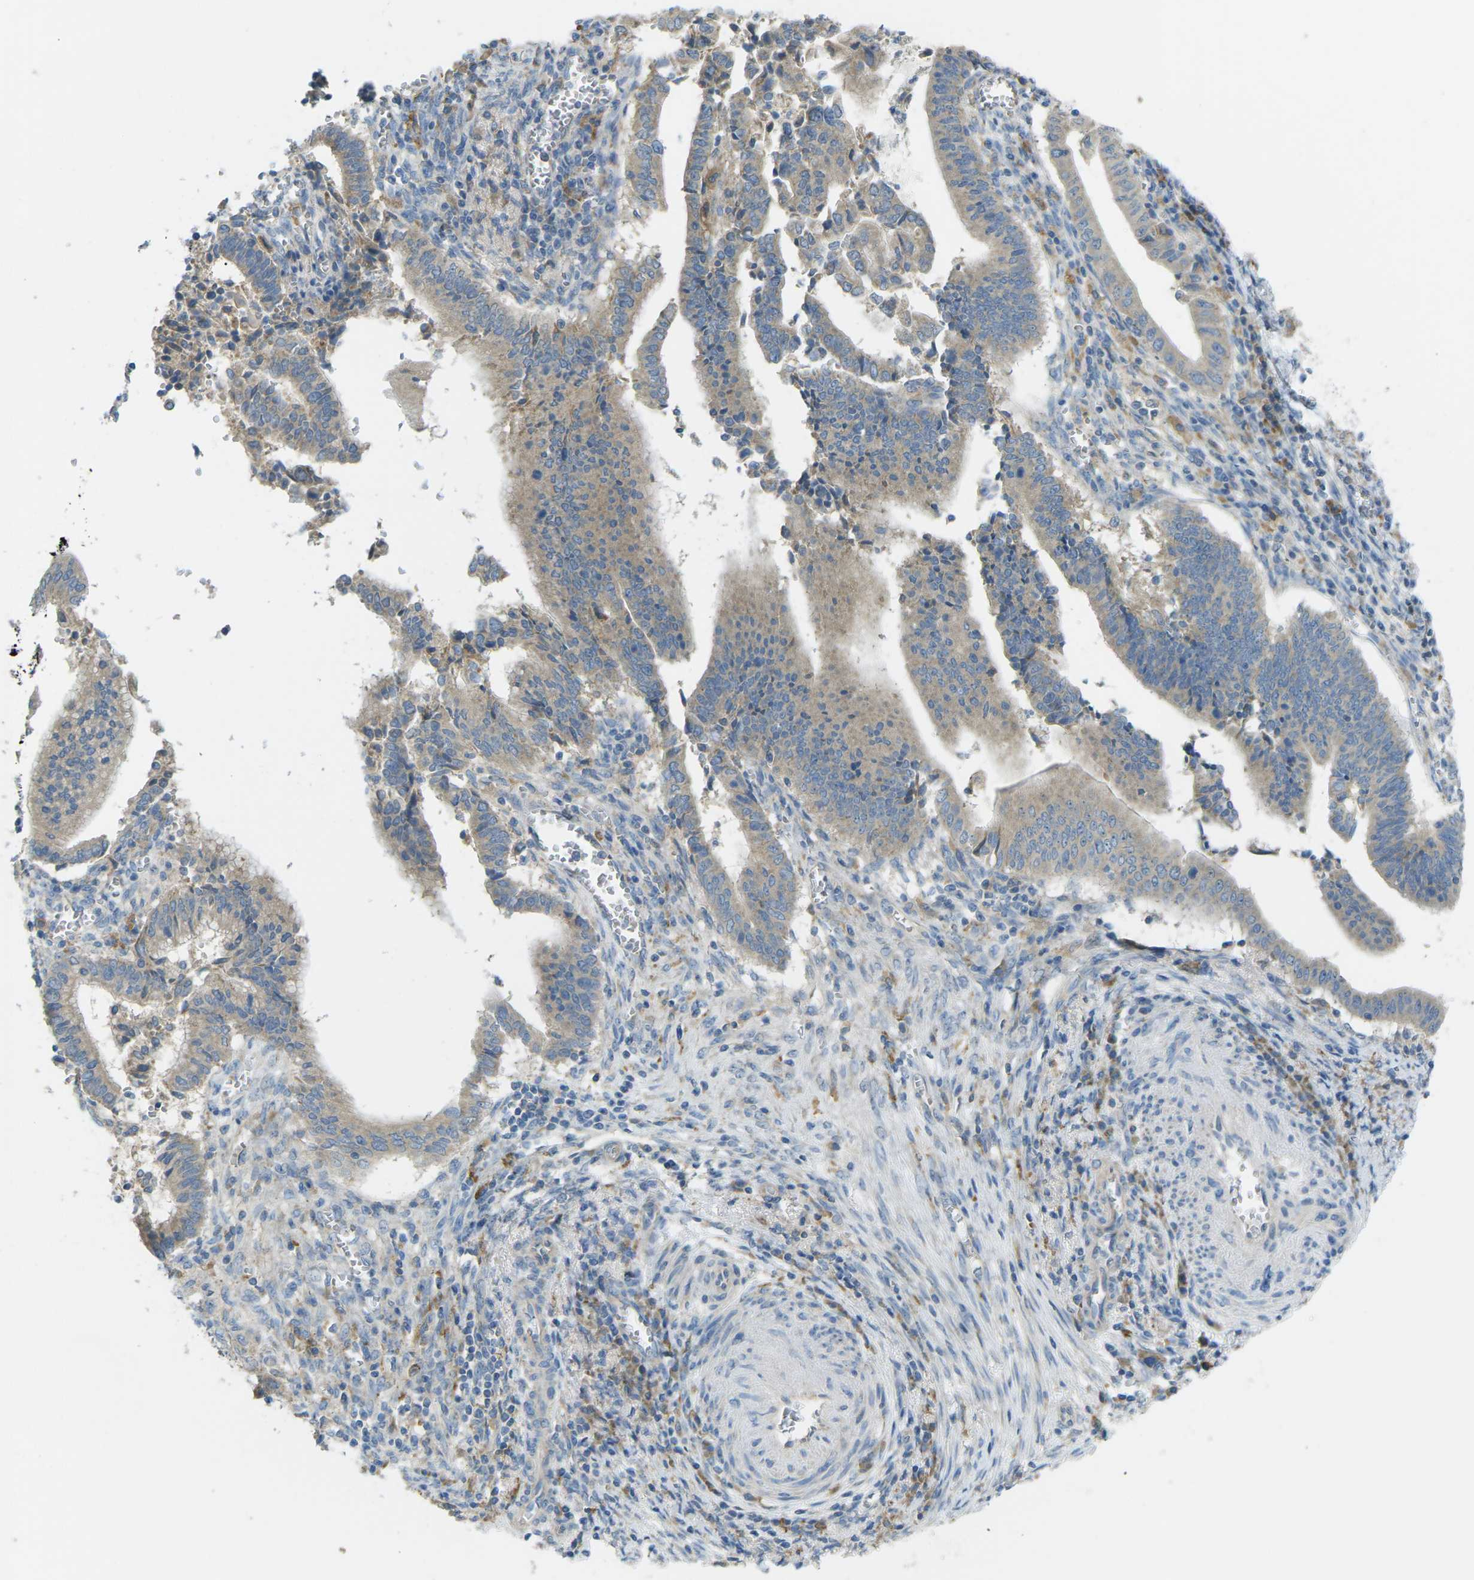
{"staining": {"intensity": "weak", "quantity": ">75%", "location": "cytoplasmic/membranous"}, "tissue": "cervical cancer", "cell_type": "Tumor cells", "image_type": "cancer", "snomed": [{"axis": "morphology", "description": "Adenocarcinoma, NOS"}, {"axis": "topography", "description": "Cervix"}], "caption": "Protein positivity by immunohistochemistry (IHC) exhibits weak cytoplasmic/membranous positivity in approximately >75% of tumor cells in adenocarcinoma (cervical).", "gene": "MYLK4", "patient": {"sex": "female", "age": 44}}